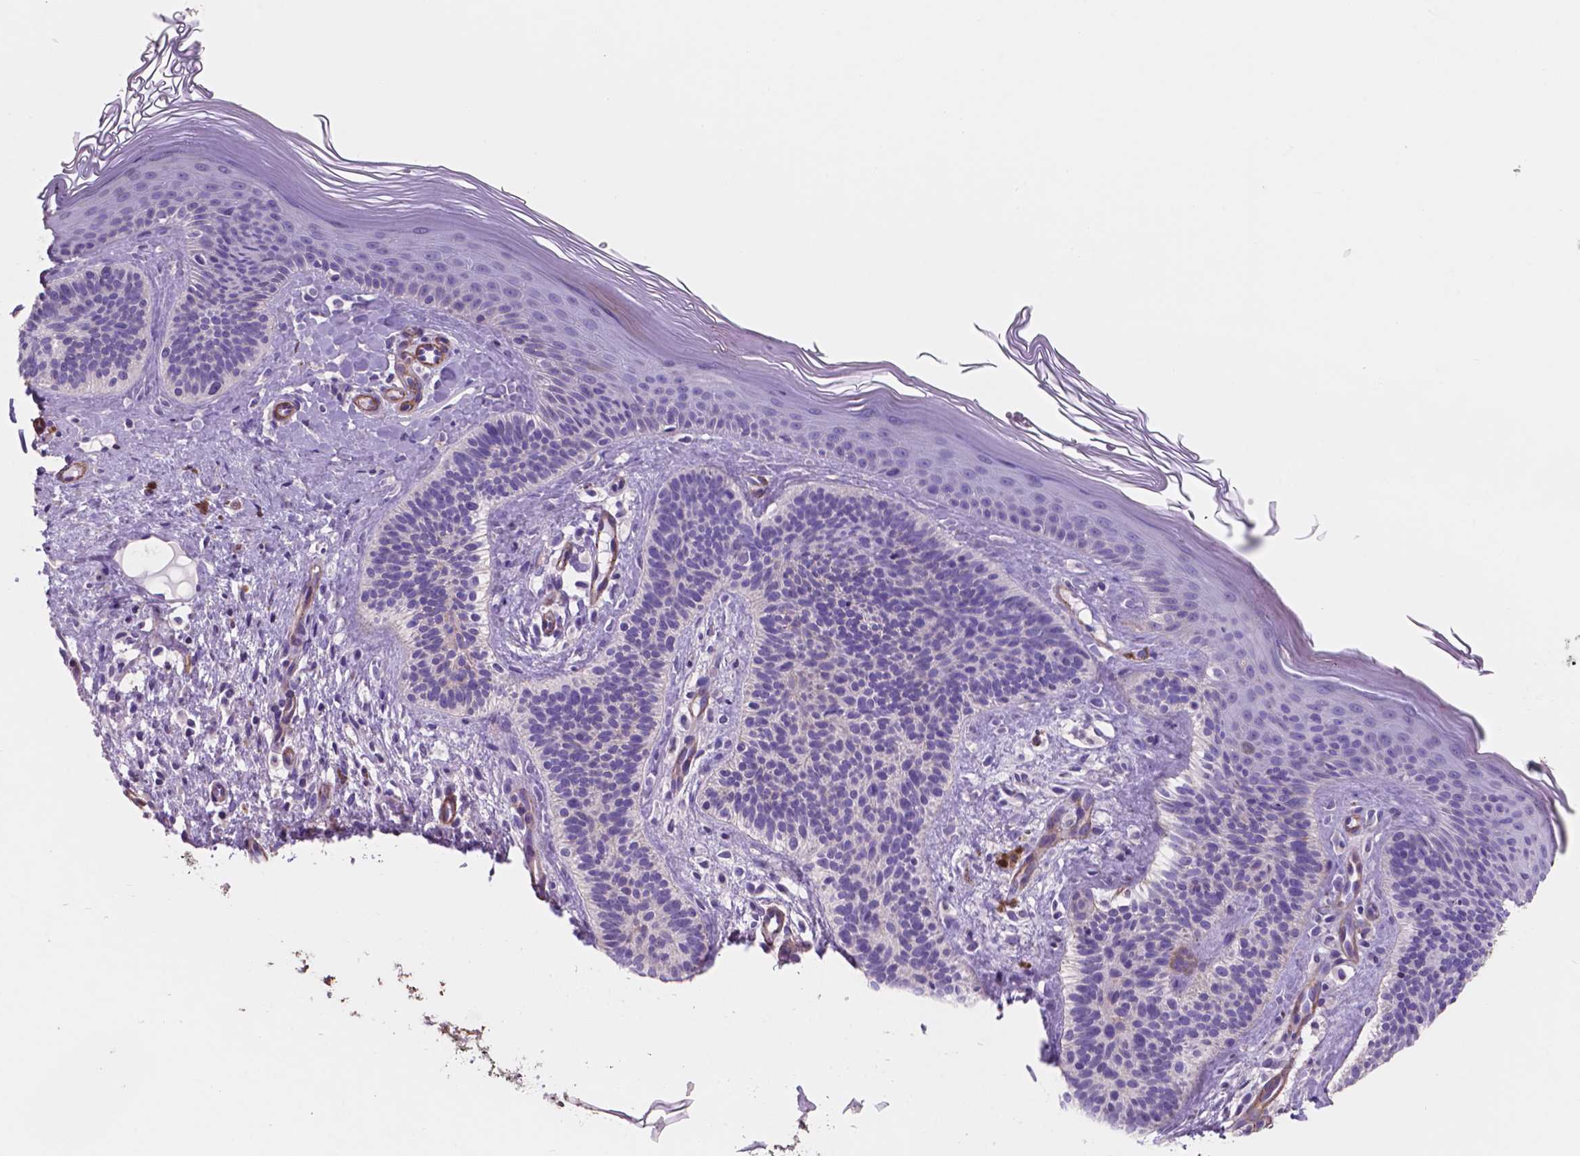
{"staining": {"intensity": "negative", "quantity": "none", "location": "none"}, "tissue": "skin cancer", "cell_type": "Tumor cells", "image_type": "cancer", "snomed": [{"axis": "morphology", "description": "Basal cell carcinoma"}, {"axis": "topography", "description": "Skin"}], "caption": "The histopathology image displays no staining of tumor cells in skin basal cell carcinoma.", "gene": "TOR2A", "patient": {"sex": "male", "age": 79}}